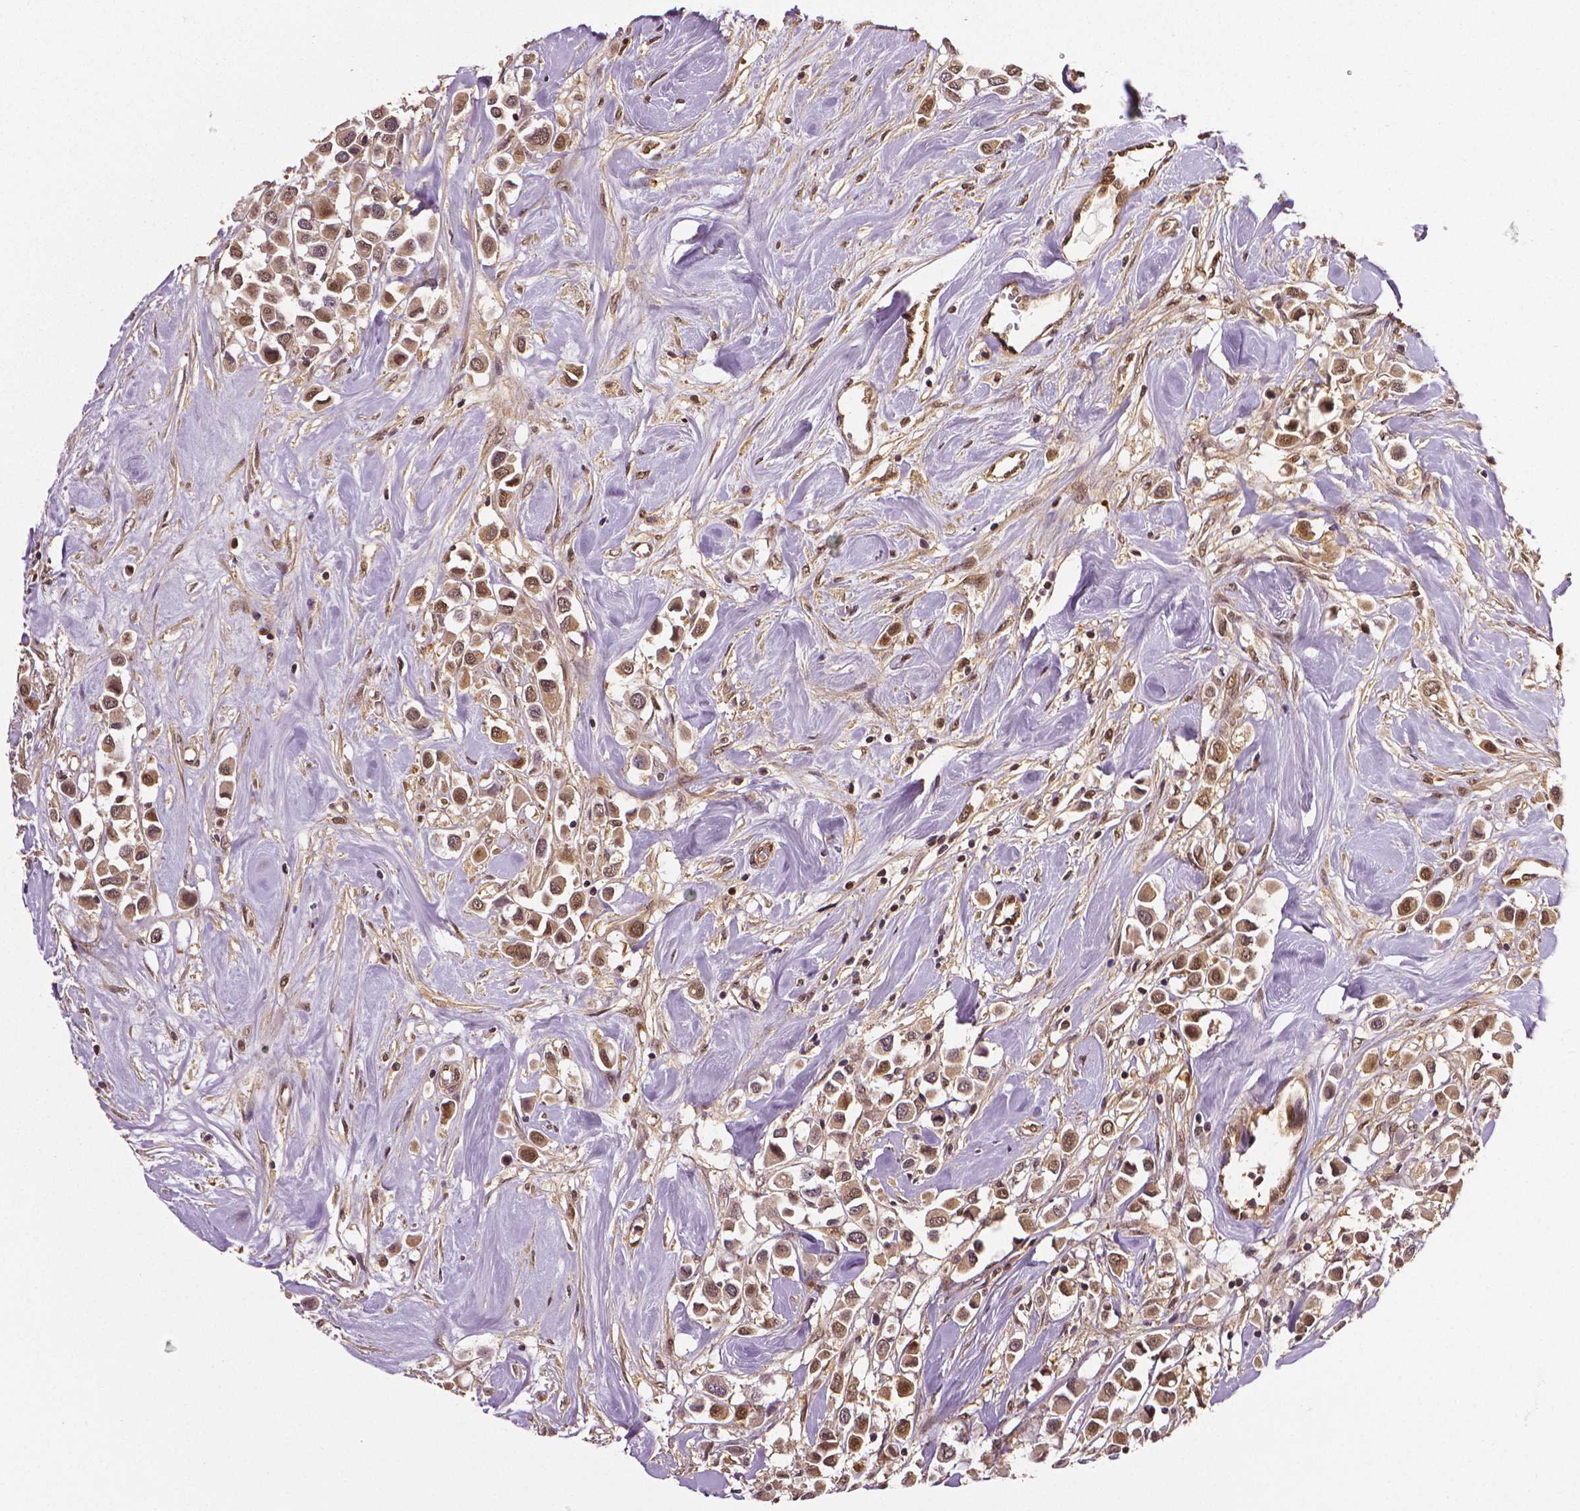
{"staining": {"intensity": "moderate", "quantity": ">75%", "location": "cytoplasmic/membranous,nuclear"}, "tissue": "breast cancer", "cell_type": "Tumor cells", "image_type": "cancer", "snomed": [{"axis": "morphology", "description": "Duct carcinoma"}, {"axis": "topography", "description": "Breast"}], "caption": "There is medium levels of moderate cytoplasmic/membranous and nuclear positivity in tumor cells of invasive ductal carcinoma (breast), as demonstrated by immunohistochemical staining (brown color).", "gene": "STAT3", "patient": {"sex": "female", "age": 61}}